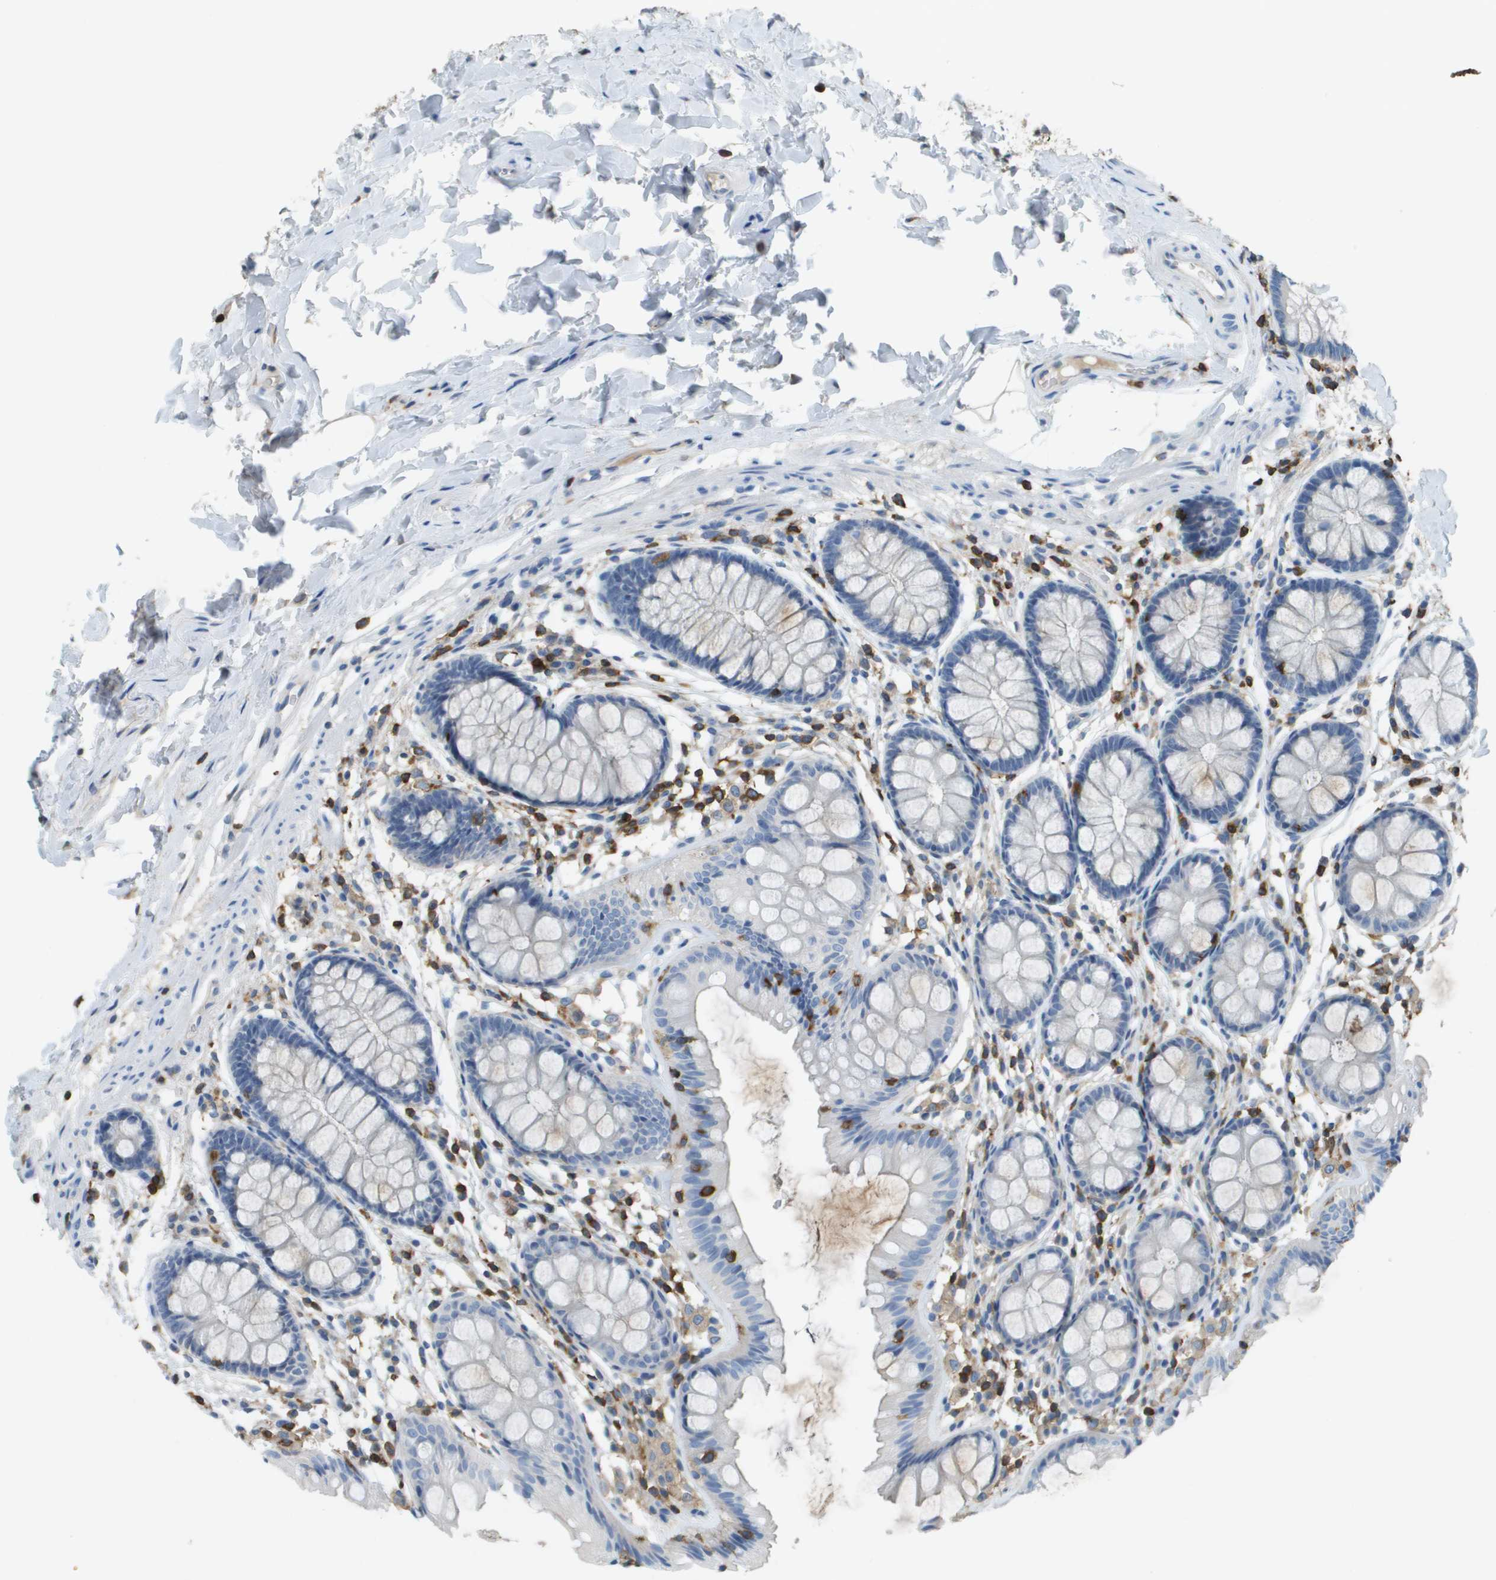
{"staining": {"intensity": "negative", "quantity": "none", "location": "none"}, "tissue": "colon", "cell_type": "Endothelial cells", "image_type": "normal", "snomed": [{"axis": "morphology", "description": "Normal tissue, NOS"}, {"axis": "topography", "description": "Colon"}], "caption": "Colon was stained to show a protein in brown. There is no significant expression in endothelial cells. (Stains: DAB (3,3'-diaminobenzidine) immunohistochemistry with hematoxylin counter stain, Microscopy: brightfield microscopy at high magnification).", "gene": "APBB1IP", "patient": {"sex": "female", "age": 56}}